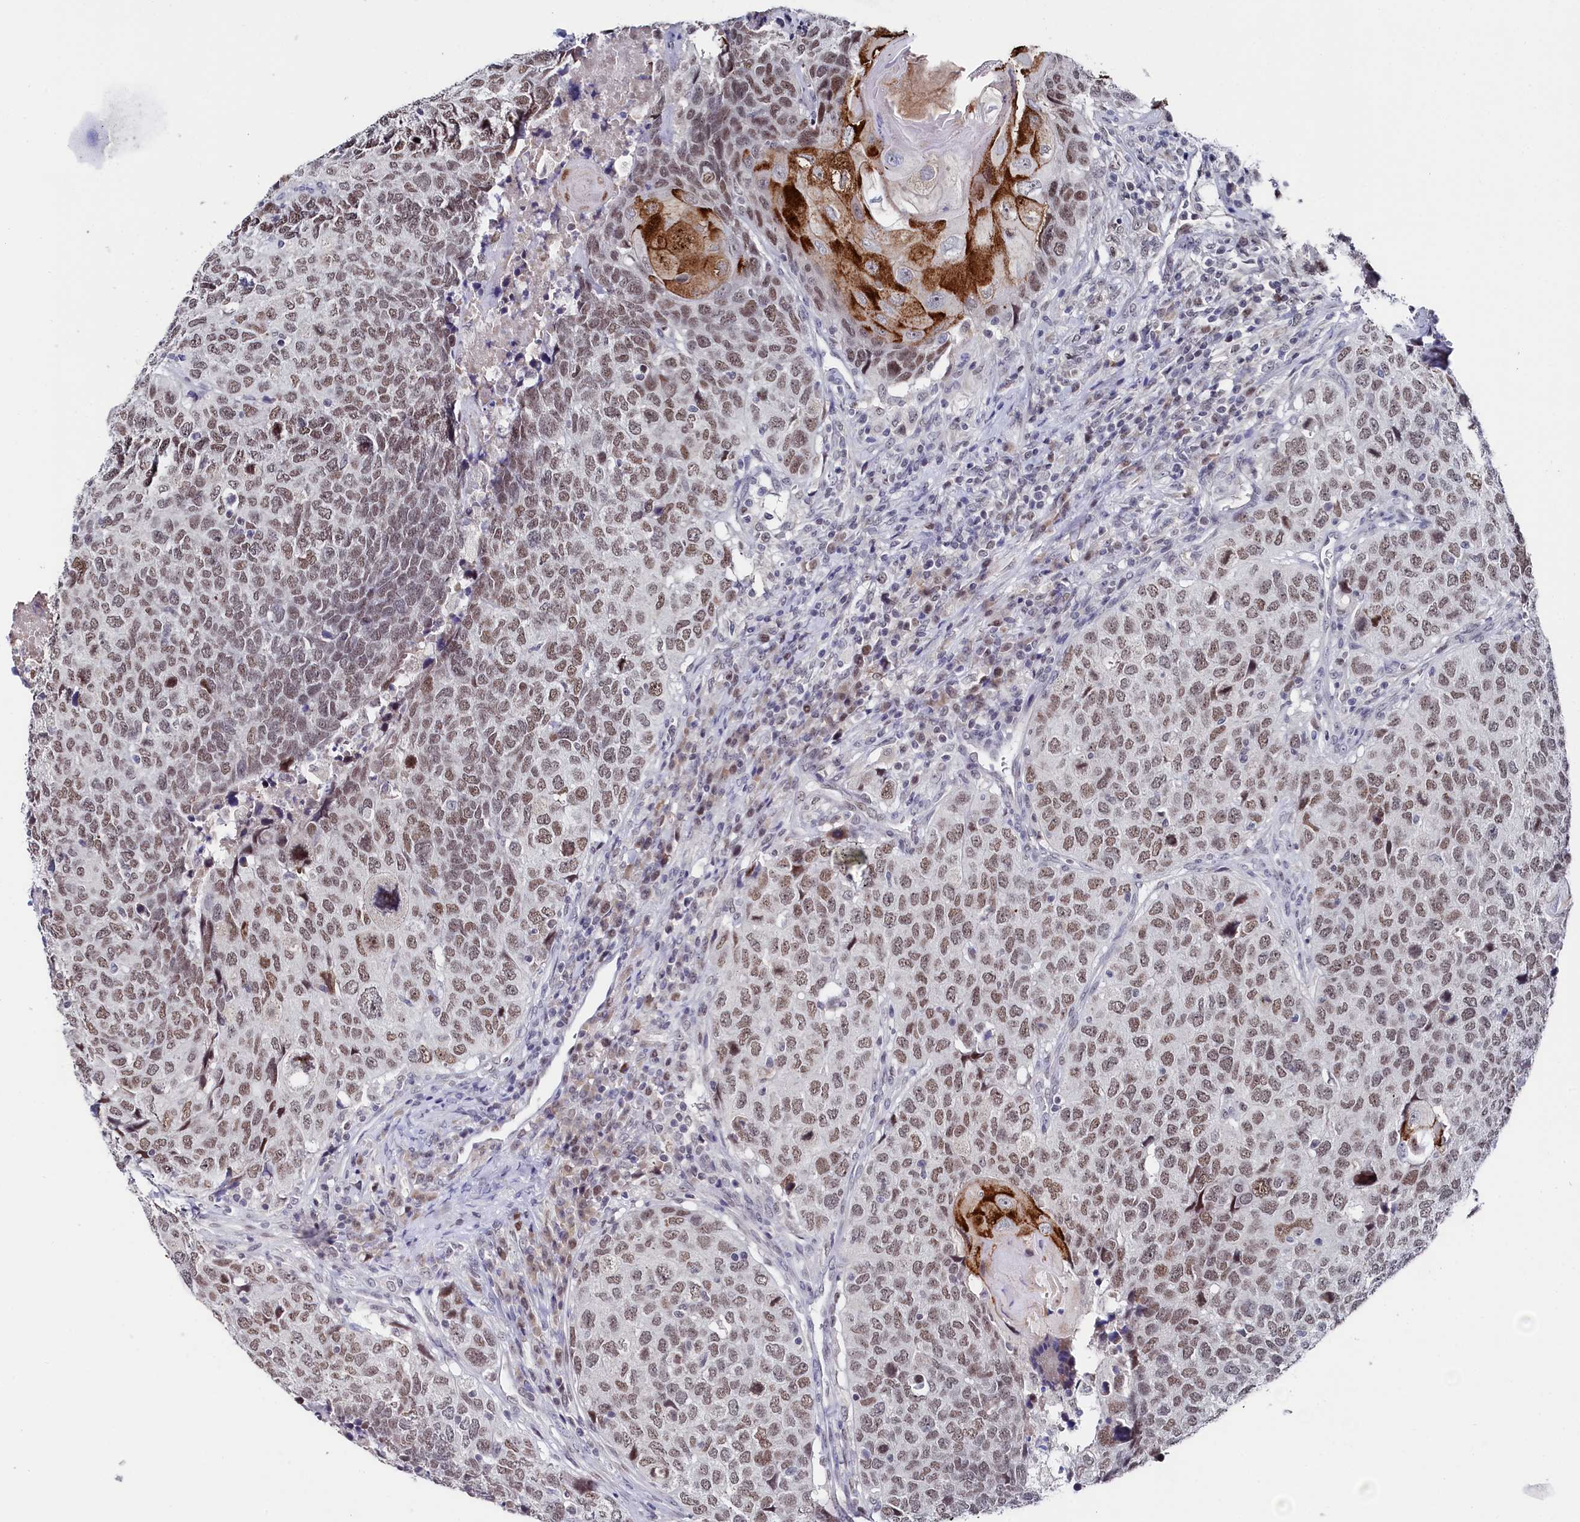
{"staining": {"intensity": "moderate", "quantity": ">75%", "location": "nuclear"}, "tissue": "head and neck cancer", "cell_type": "Tumor cells", "image_type": "cancer", "snomed": [{"axis": "morphology", "description": "Squamous cell carcinoma, NOS"}, {"axis": "topography", "description": "Head-Neck"}], "caption": "A brown stain shows moderate nuclear positivity of a protein in head and neck cancer (squamous cell carcinoma) tumor cells.", "gene": "TIGD4", "patient": {"sex": "male", "age": 66}}